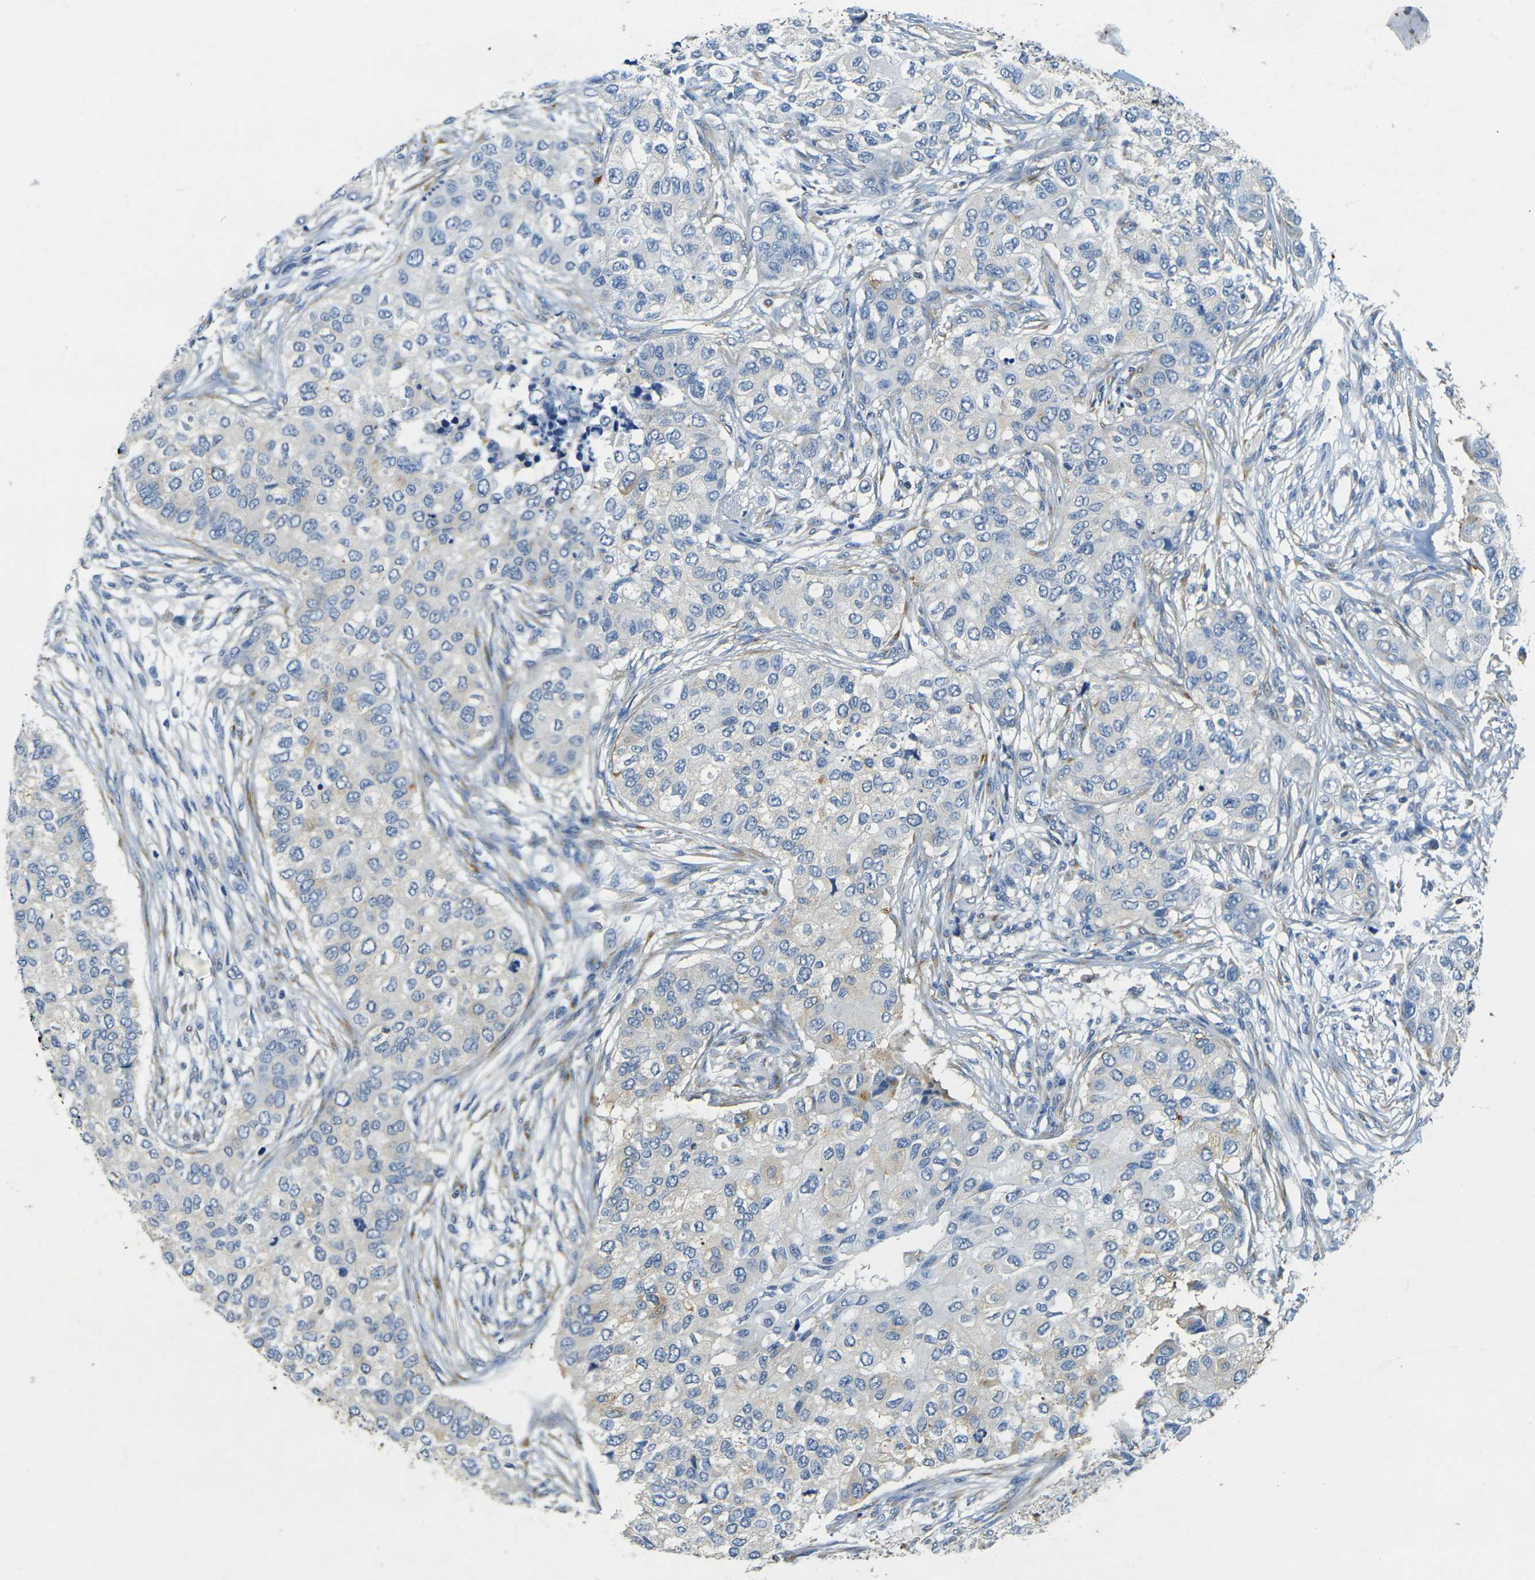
{"staining": {"intensity": "weak", "quantity": "<25%", "location": "cytoplasmic/membranous"}, "tissue": "breast cancer", "cell_type": "Tumor cells", "image_type": "cancer", "snomed": [{"axis": "morphology", "description": "Normal tissue, NOS"}, {"axis": "morphology", "description": "Duct carcinoma"}, {"axis": "topography", "description": "Breast"}], "caption": "Human breast invasive ductal carcinoma stained for a protein using IHC displays no positivity in tumor cells.", "gene": "SORT1", "patient": {"sex": "female", "age": 49}}